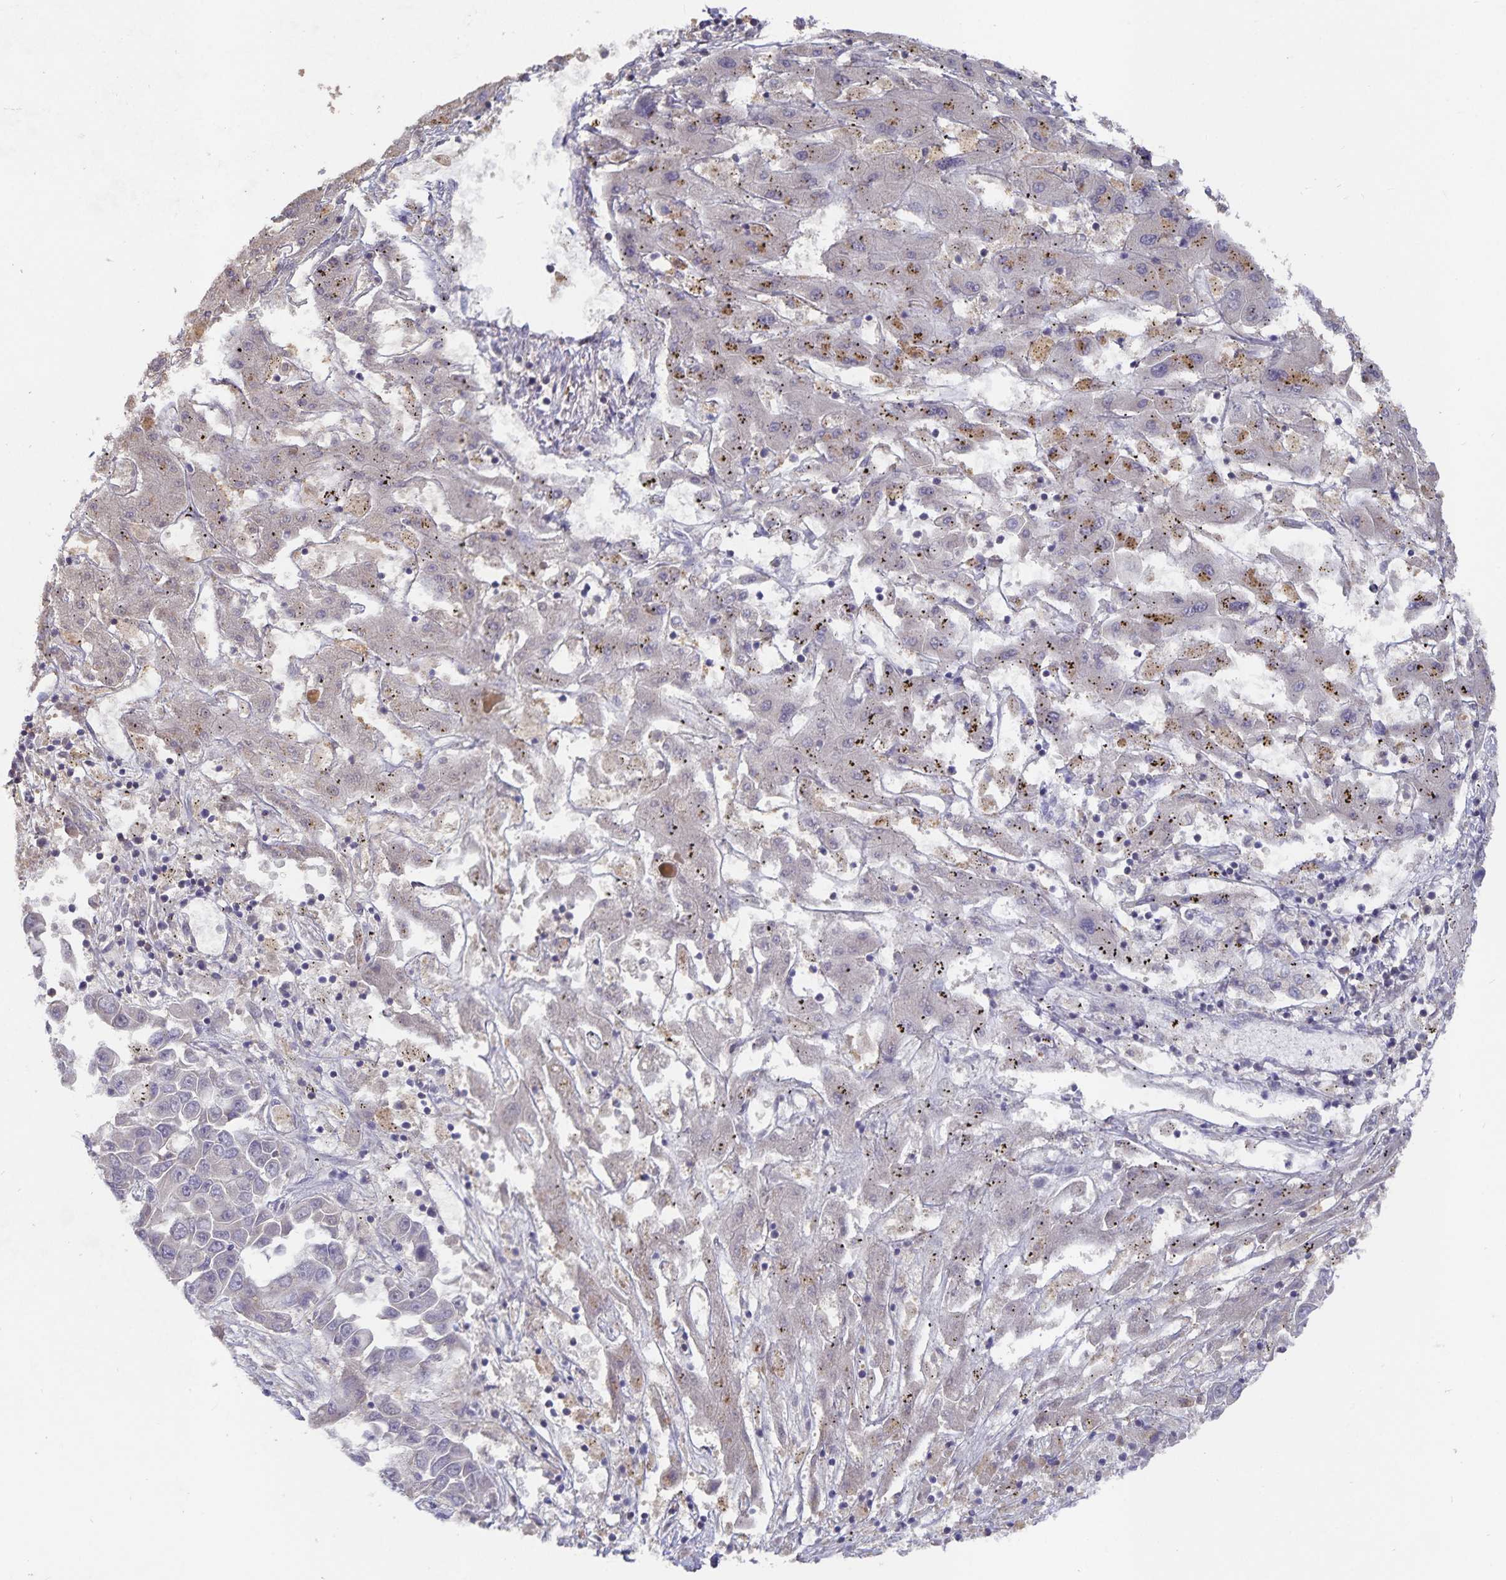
{"staining": {"intensity": "negative", "quantity": "none", "location": "none"}, "tissue": "liver cancer", "cell_type": "Tumor cells", "image_type": "cancer", "snomed": [{"axis": "morphology", "description": "Cholangiocarcinoma"}, {"axis": "topography", "description": "Liver"}], "caption": "Tumor cells show no significant protein expression in cholangiocarcinoma (liver). The staining was performed using DAB (3,3'-diaminobenzidine) to visualize the protein expression in brown, while the nuclei were stained in blue with hematoxylin (Magnification: 20x).", "gene": "HEPN1", "patient": {"sex": "female", "age": 52}}